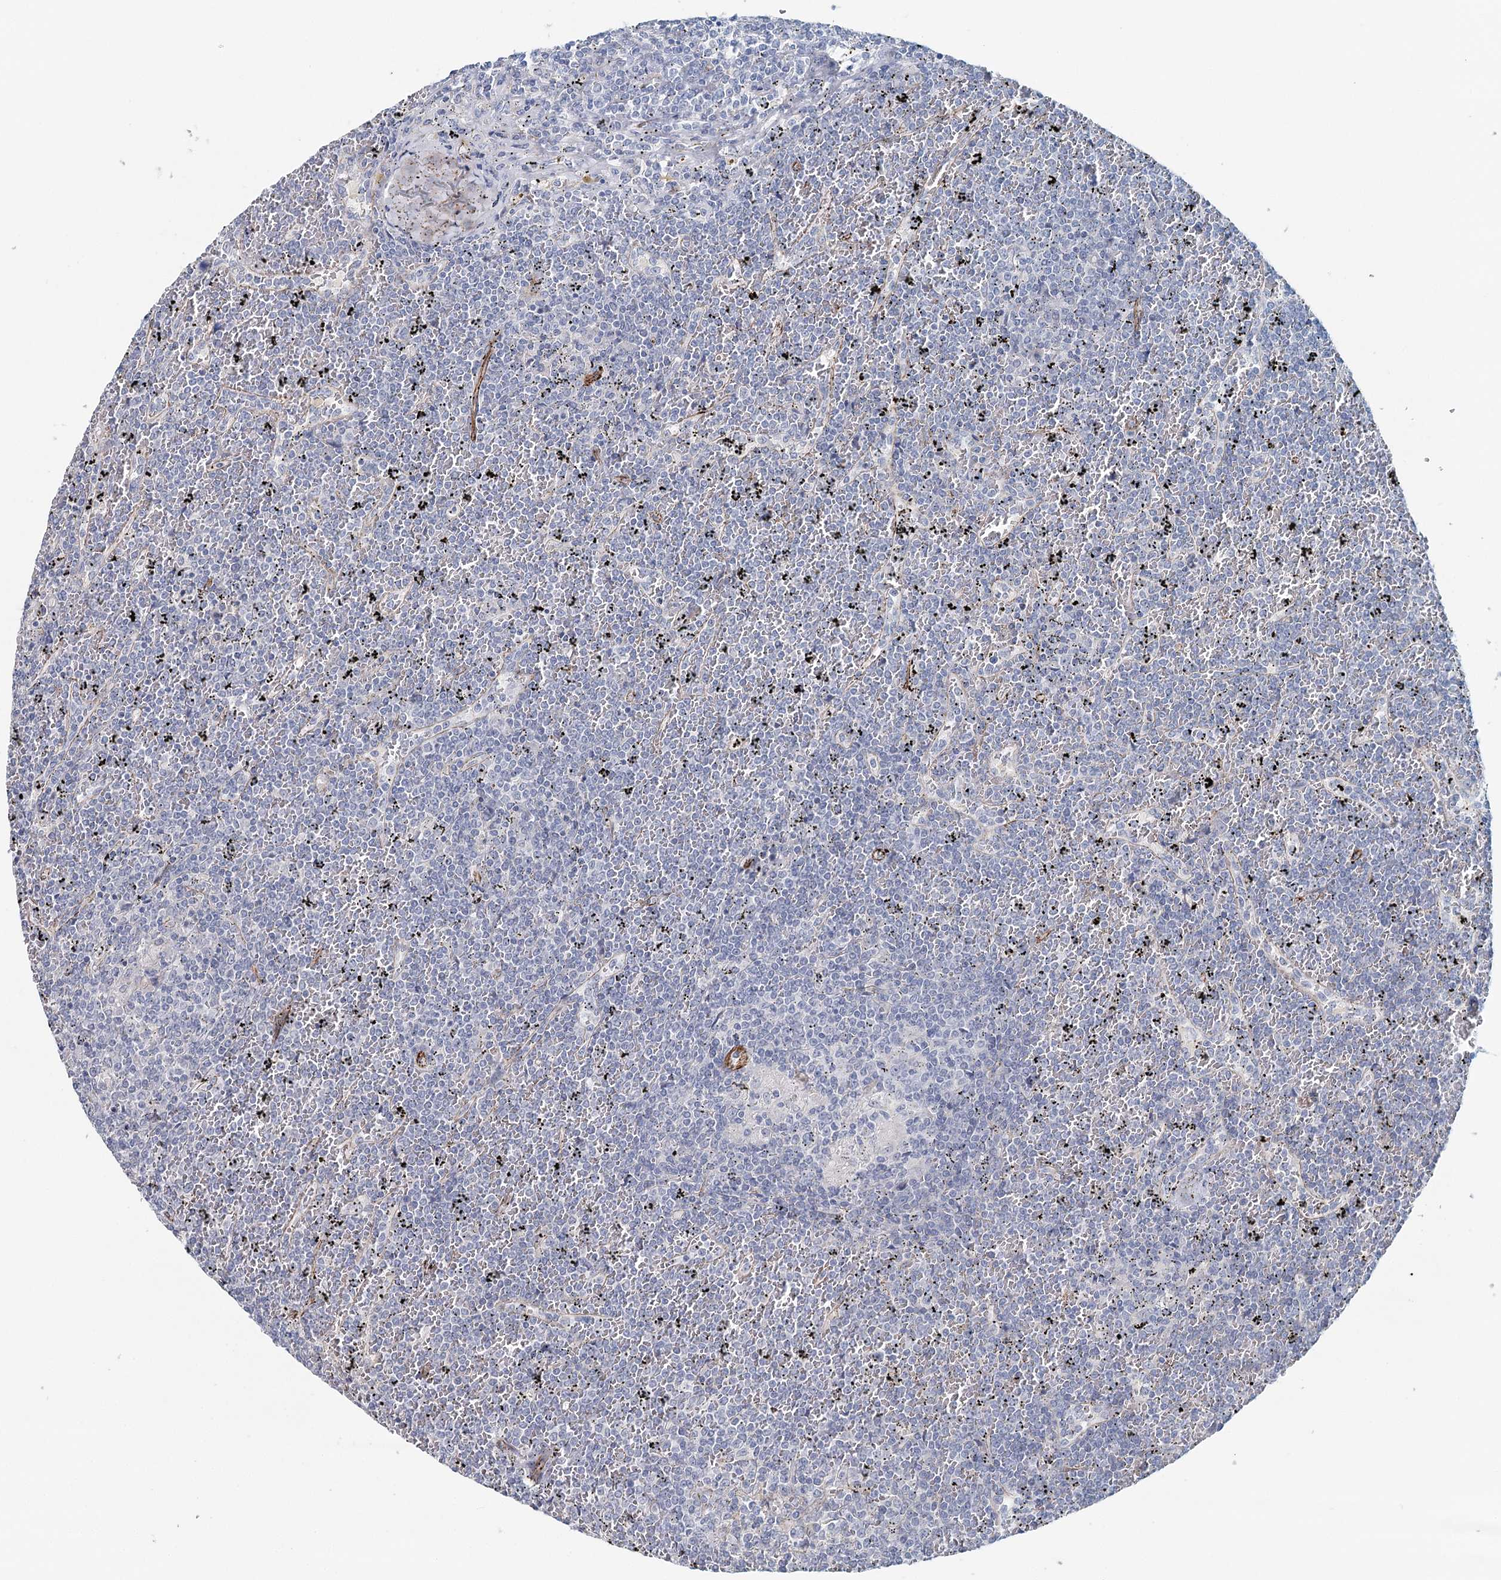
{"staining": {"intensity": "negative", "quantity": "none", "location": "none"}, "tissue": "lymphoma", "cell_type": "Tumor cells", "image_type": "cancer", "snomed": [{"axis": "morphology", "description": "Malignant lymphoma, non-Hodgkin's type, Low grade"}, {"axis": "topography", "description": "Spleen"}], "caption": "DAB immunohistochemical staining of low-grade malignant lymphoma, non-Hodgkin's type displays no significant staining in tumor cells. (DAB (3,3'-diaminobenzidine) immunohistochemistry (IHC), high magnification).", "gene": "SYNPO", "patient": {"sex": "female", "age": 19}}